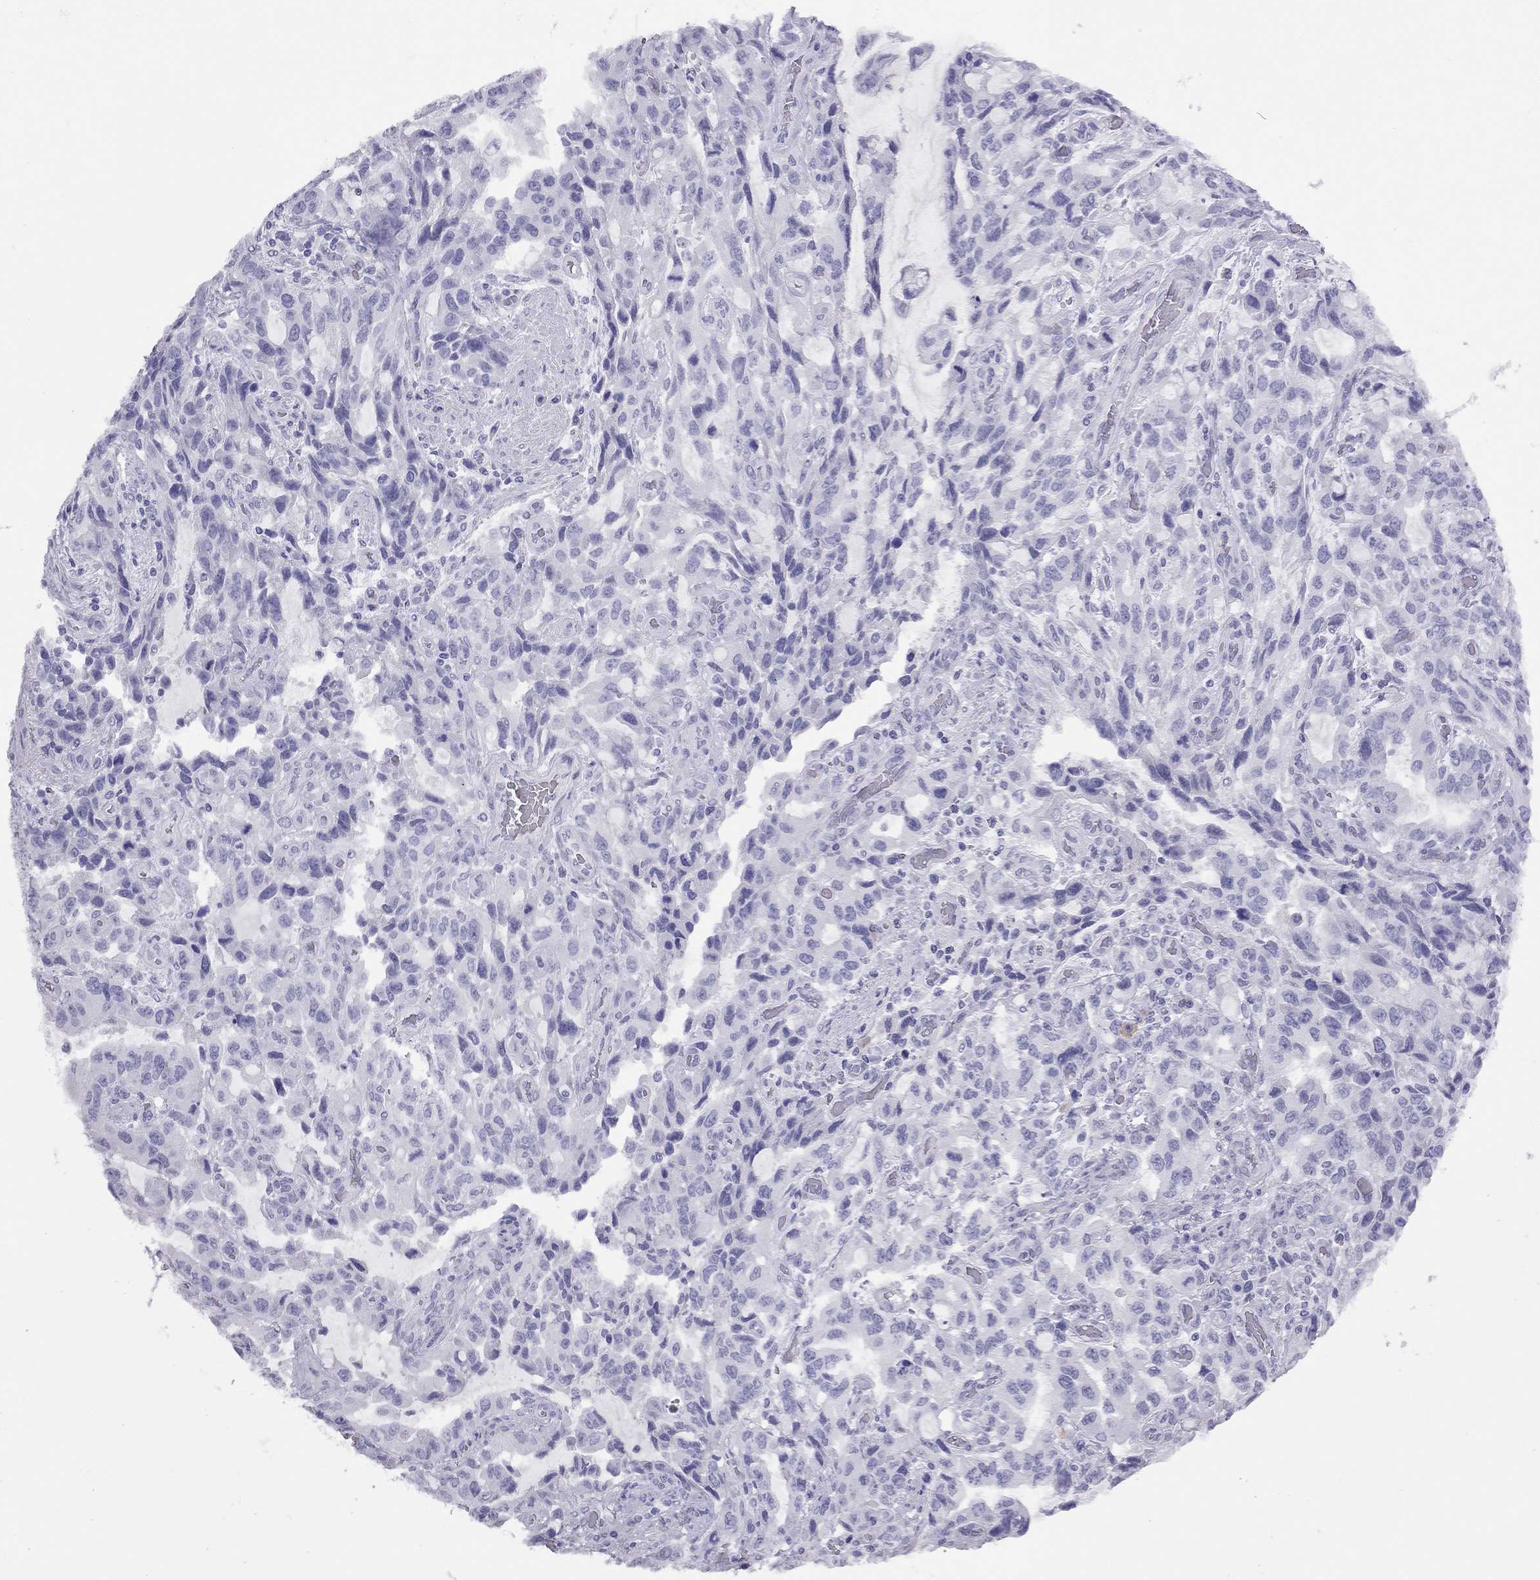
{"staining": {"intensity": "negative", "quantity": "none", "location": "none"}, "tissue": "stomach cancer", "cell_type": "Tumor cells", "image_type": "cancer", "snomed": [{"axis": "morphology", "description": "Adenocarcinoma, NOS"}, {"axis": "topography", "description": "Stomach, upper"}], "caption": "The IHC photomicrograph has no significant staining in tumor cells of stomach cancer (adenocarcinoma) tissue.", "gene": "STAG3", "patient": {"sex": "male", "age": 85}}